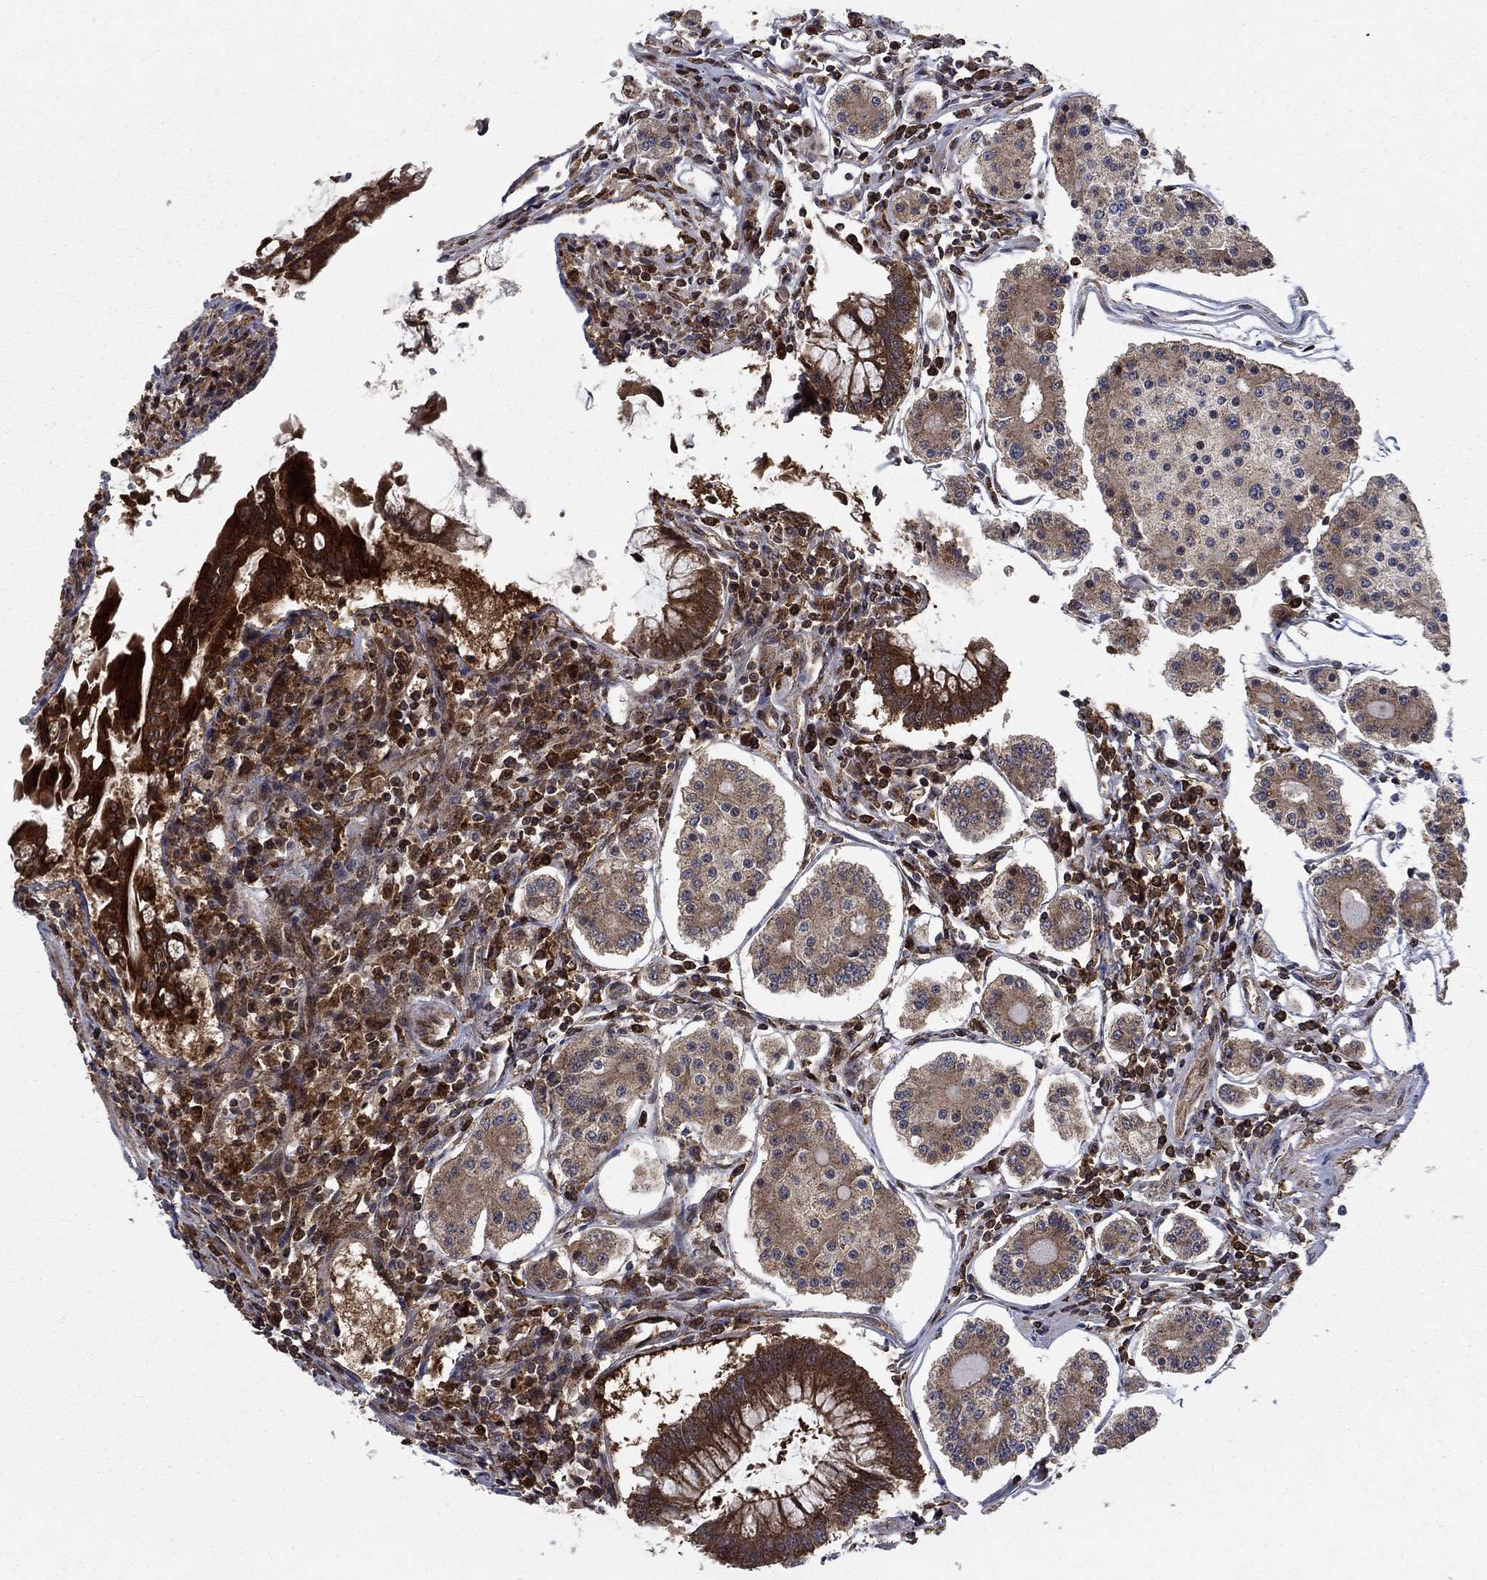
{"staining": {"intensity": "weak", "quantity": "25%-75%", "location": "cytoplasmic/membranous"}, "tissue": "carcinoid", "cell_type": "Tumor cells", "image_type": "cancer", "snomed": [{"axis": "morphology", "description": "Carcinoid, malignant, NOS"}, {"axis": "topography", "description": "Small intestine"}], "caption": "This is a micrograph of IHC staining of carcinoid, which shows weak staining in the cytoplasmic/membranous of tumor cells.", "gene": "IFI35", "patient": {"sex": "female", "age": 65}}